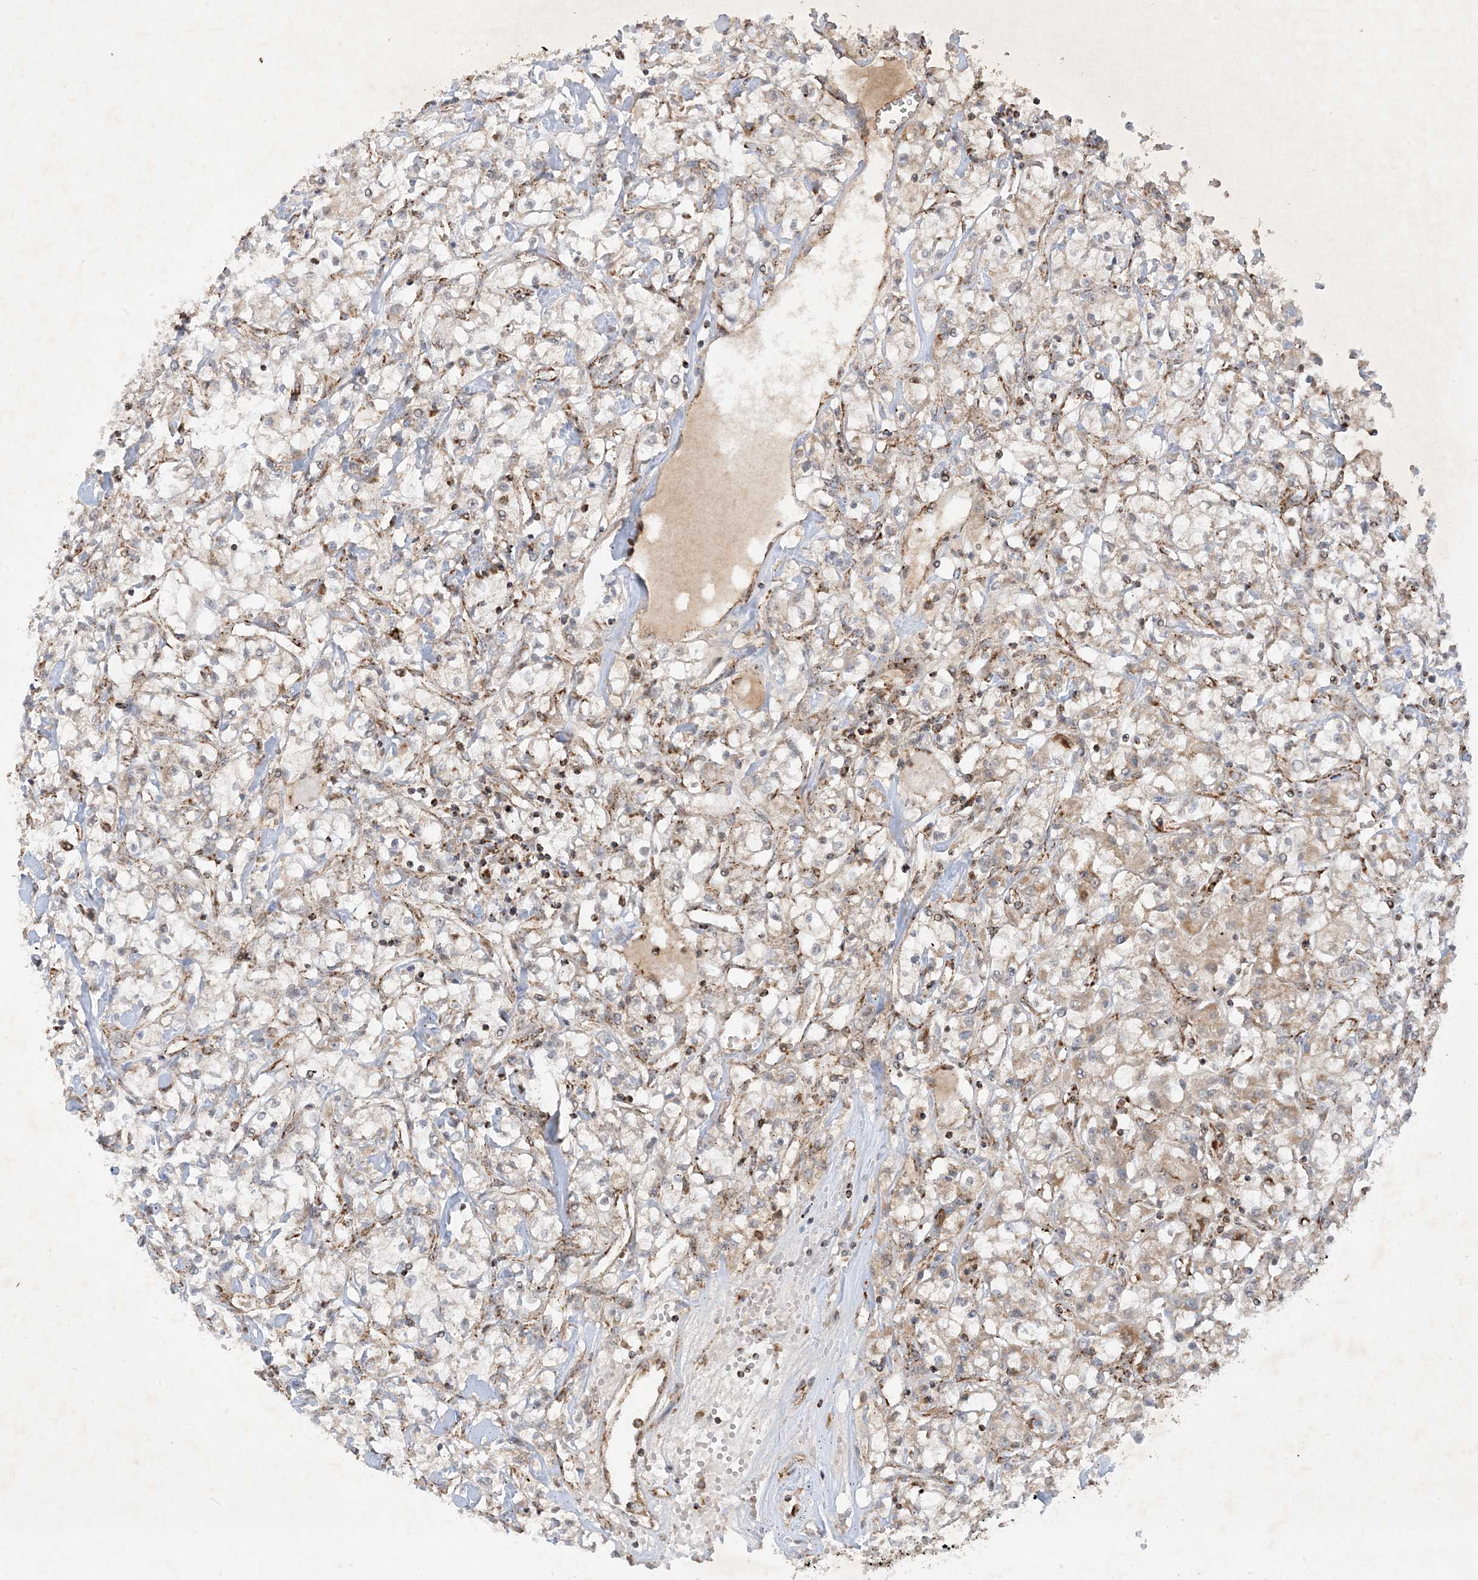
{"staining": {"intensity": "weak", "quantity": "25%-75%", "location": "cytoplasmic/membranous"}, "tissue": "renal cancer", "cell_type": "Tumor cells", "image_type": "cancer", "snomed": [{"axis": "morphology", "description": "Adenocarcinoma, NOS"}, {"axis": "topography", "description": "Kidney"}], "caption": "Immunohistochemistry (IHC) histopathology image of renal adenocarcinoma stained for a protein (brown), which demonstrates low levels of weak cytoplasmic/membranous staining in about 25%-75% of tumor cells.", "gene": "NDUFAF3", "patient": {"sex": "female", "age": 59}}